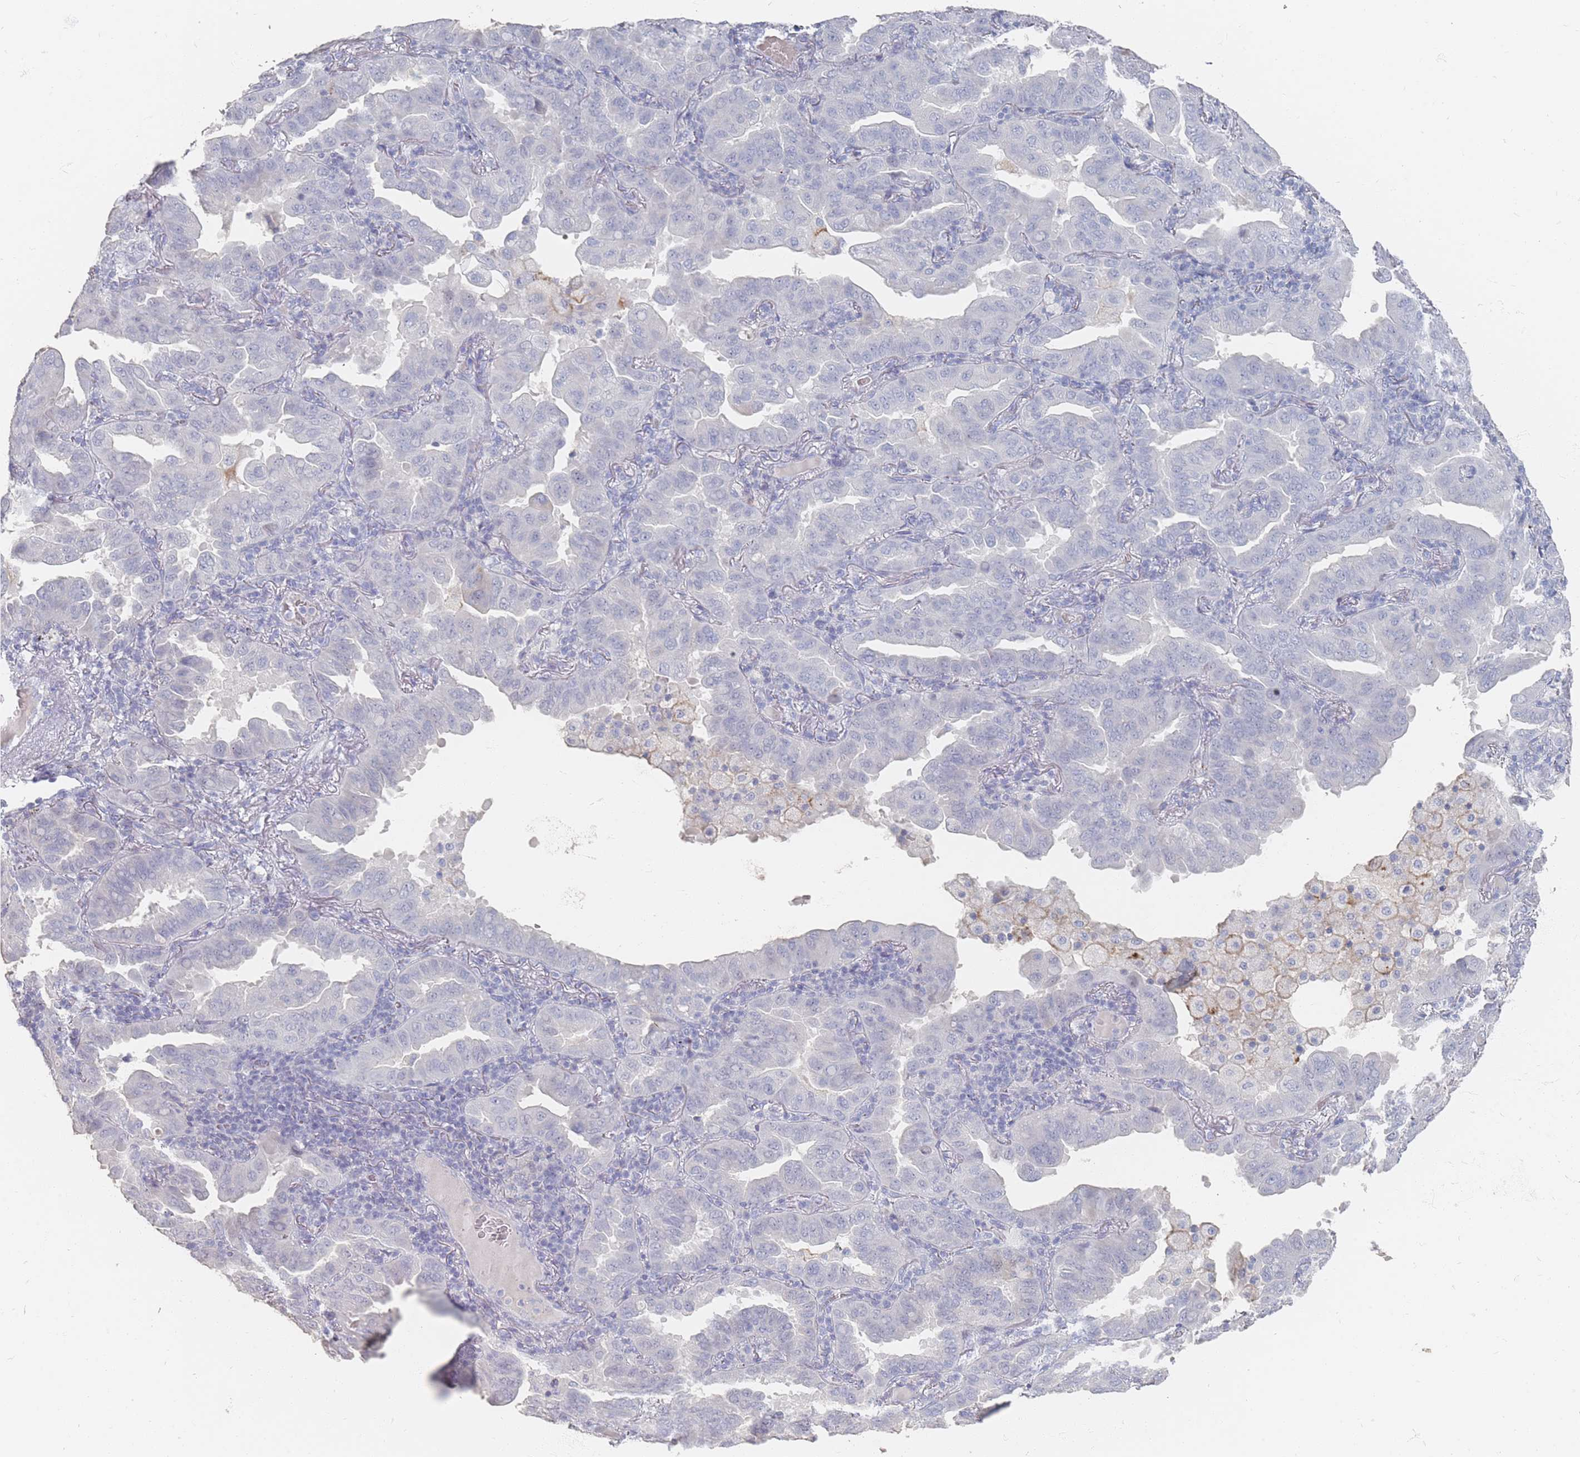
{"staining": {"intensity": "negative", "quantity": "none", "location": "none"}, "tissue": "lung cancer", "cell_type": "Tumor cells", "image_type": "cancer", "snomed": [{"axis": "morphology", "description": "Adenocarcinoma, NOS"}, {"axis": "topography", "description": "Lung"}], "caption": "Adenocarcinoma (lung) was stained to show a protein in brown. There is no significant staining in tumor cells.", "gene": "HELZ2", "patient": {"sex": "male", "age": 64}}